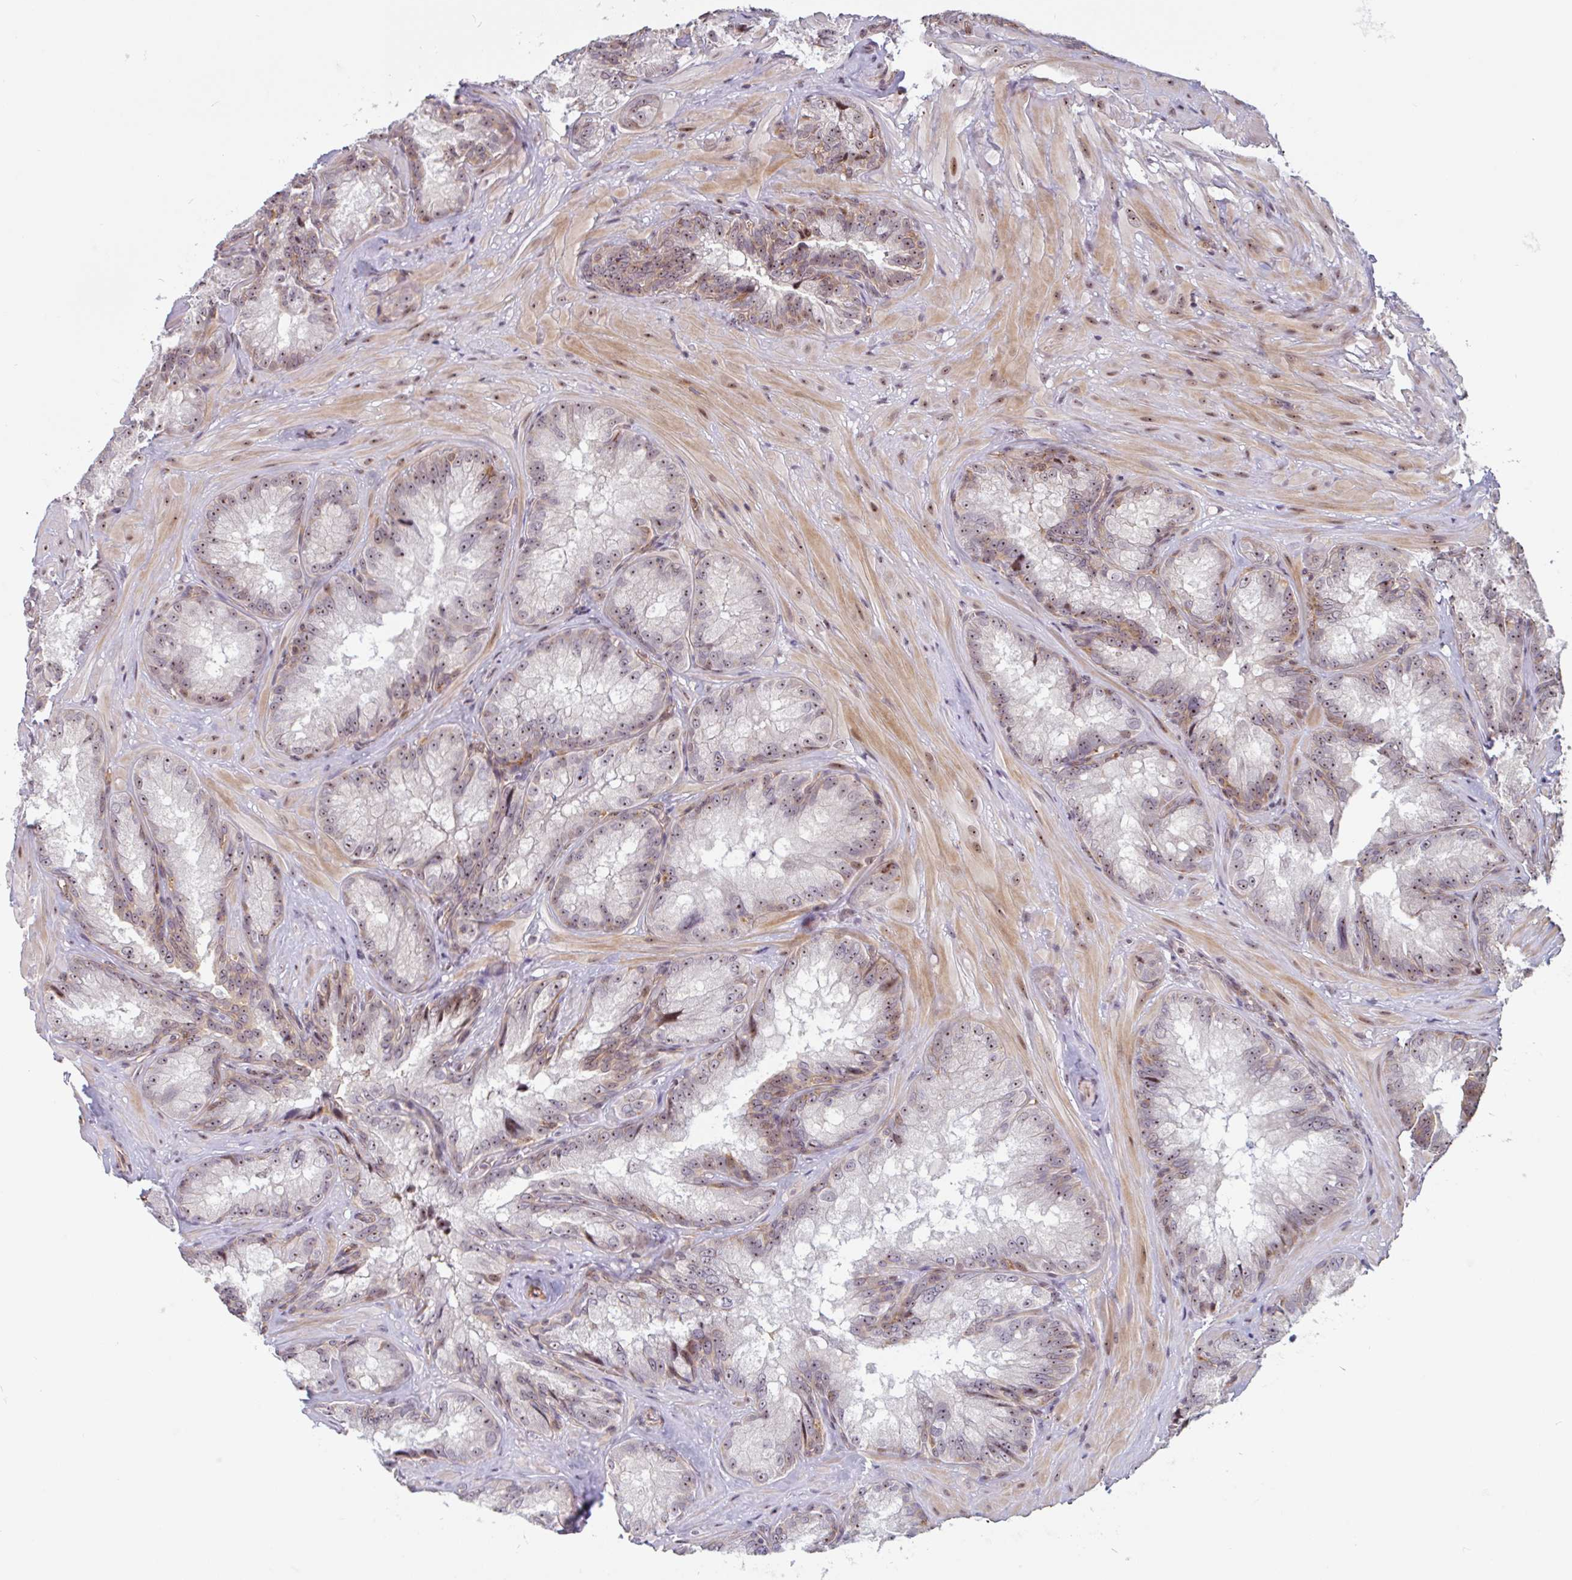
{"staining": {"intensity": "moderate", "quantity": "25%-75%", "location": "cytoplasmic/membranous,nuclear"}, "tissue": "seminal vesicle", "cell_type": "Glandular cells", "image_type": "normal", "snomed": [{"axis": "morphology", "description": "Normal tissue, NOS"}, {"axis": "topography", "description": "Seminal veicle"}], "caption": "Immunohistochemical staining of unremarkable human seminal vesicle reveals 25%-75% levels of moderate cytoplasmic/membranous,nuclear protein expression in approximately 25%-75% of glandular cells. (DAB = brown stain, brightfield microscopy at high magnification).", "gene": "ZNF689", "patient": {"sex": "male", "age": 47}}